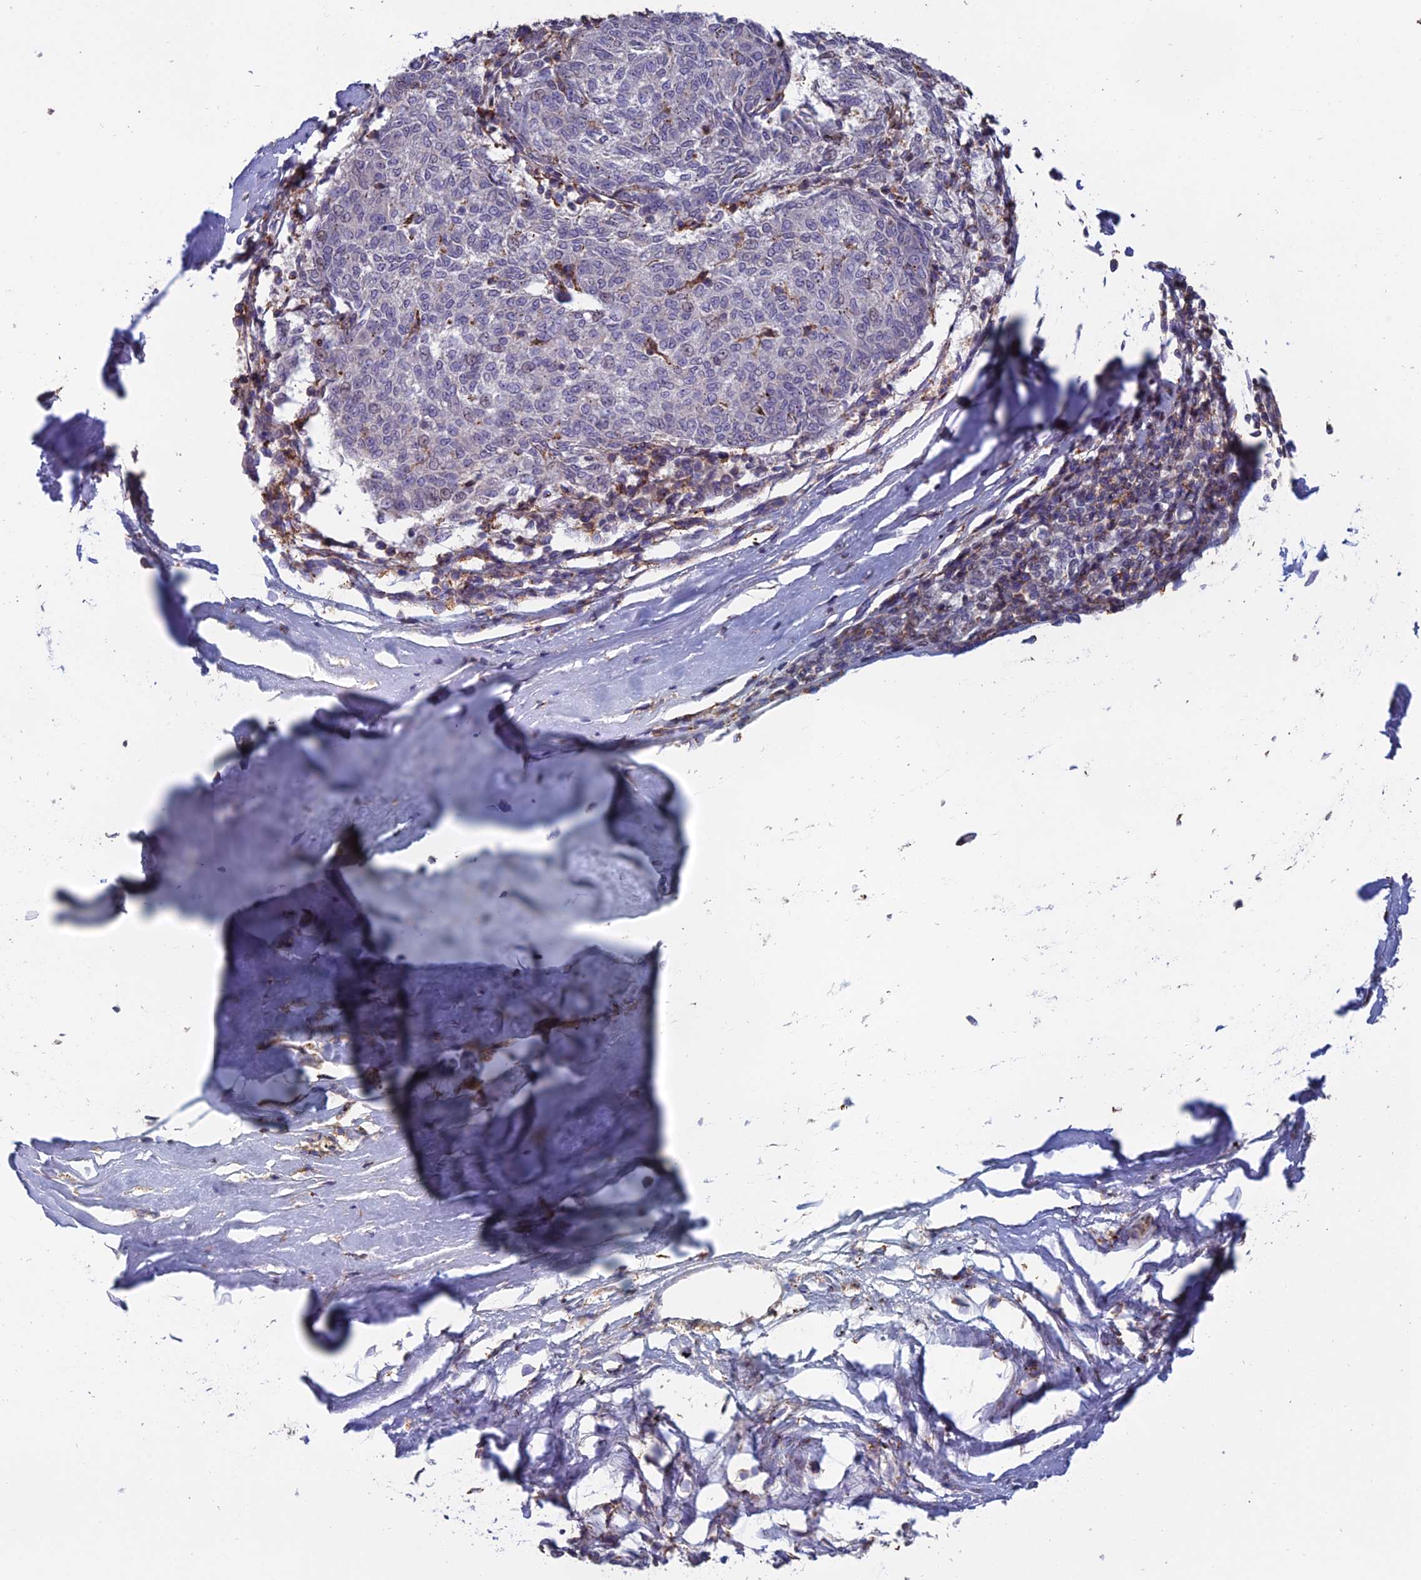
{"staining": {"intensity": "negative", "quantity": "none", "location": "none"}, "tissue": "melanoma", "cell_type": "Tumor cells", "image_type": "cancer", "snomed": [{"axis": "morphology", "description": "Malignant melanoma, NOS"}, {"axis": "topography", "description": "Skin"}], "caption": "Tumor cells are negative for brown protein staining in malignant melanoma. The staining was performed using DAB (3,3'-diaminobenzidine) to visualize the protein expression in brown, while the nuclei were stained in blue with hematoxylin (Magnification: 20x).", "gene": "C15orf62", "patient": {"sex": "female", "age": 72}}